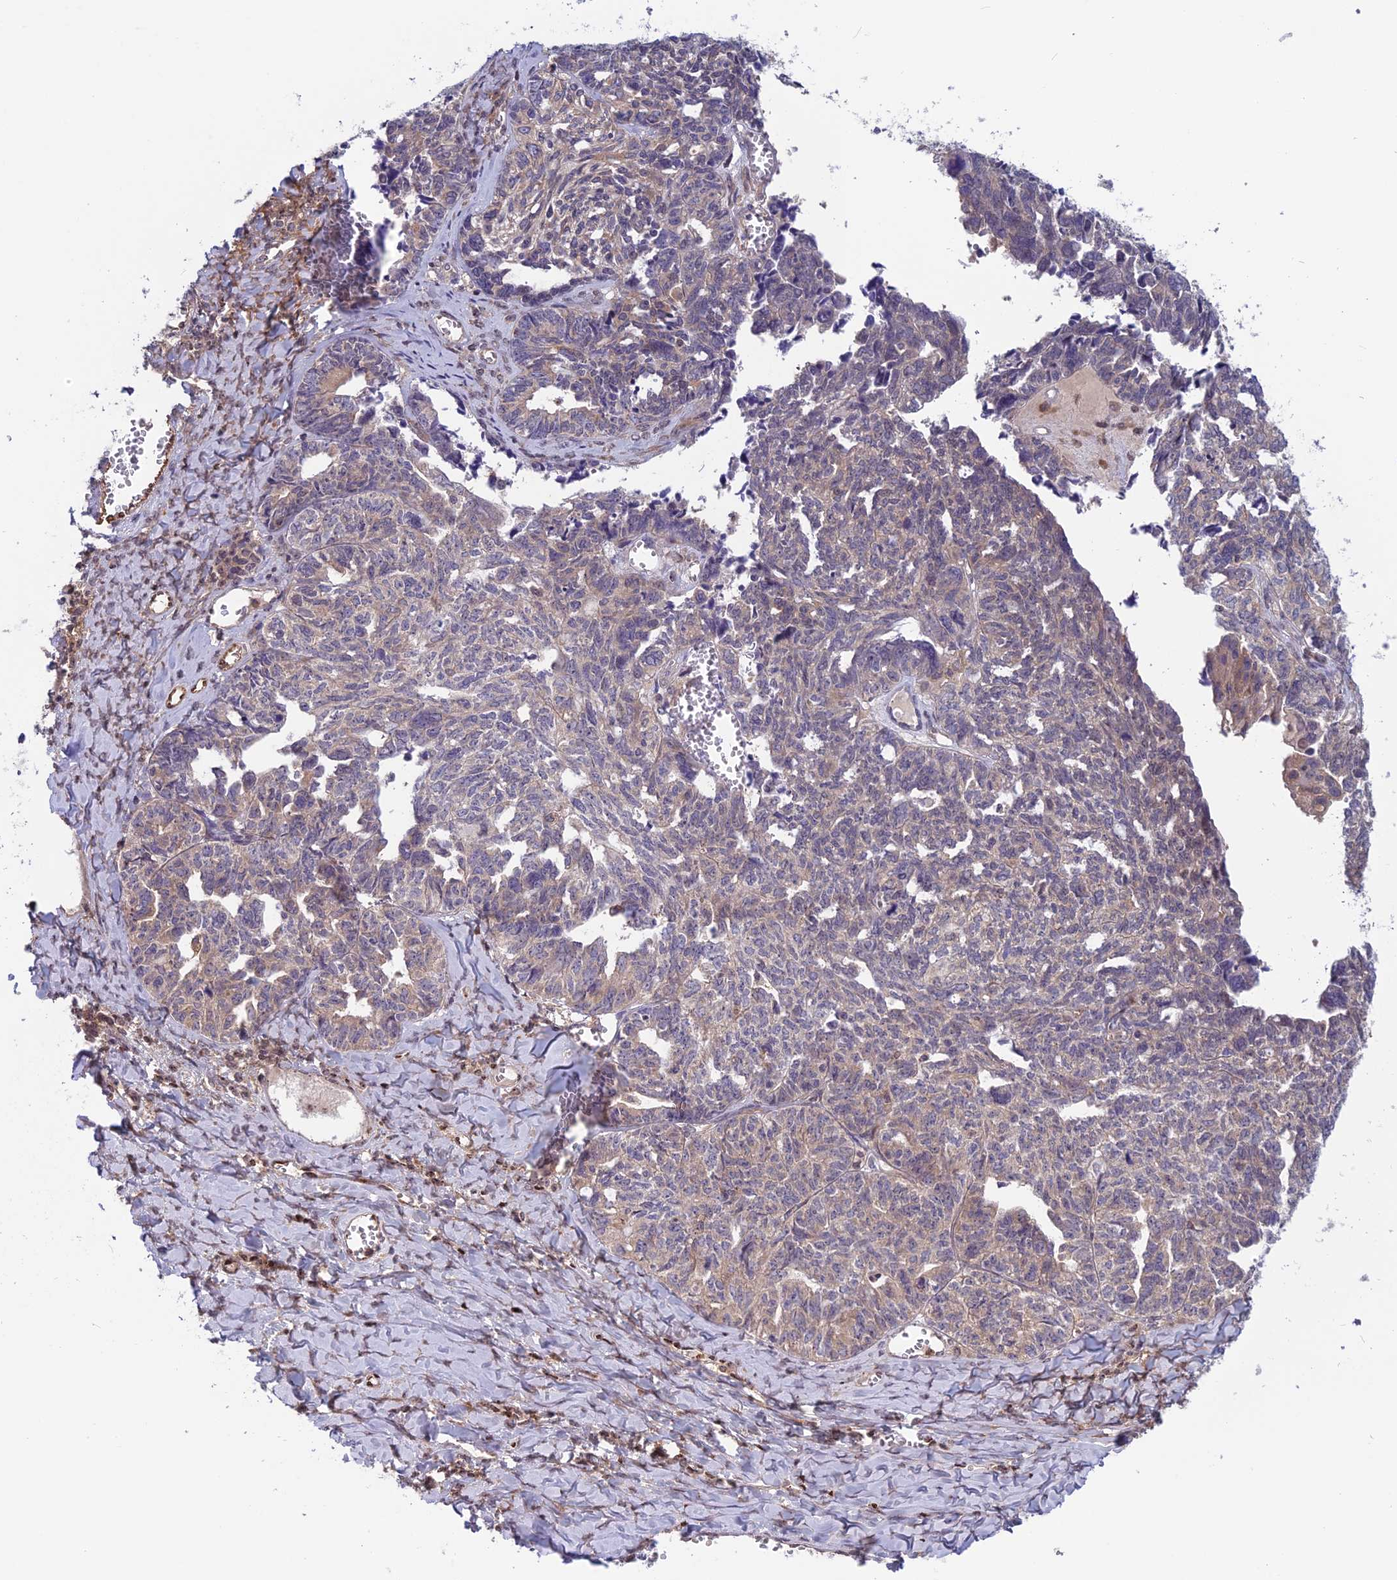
{"staining": {"intensity": "weak", "quantity": "<25%", "location": "cytoplasmic/membranous"}, "tissue": "ovarian cancer", "cell_type": "Tumor cells", "image_type": "cancer", "snomed": [{"axis": "morphology", "description": "Cystadenocarcinoma, serous, NOS"}, {"axis": "topography", "description": "Ovary"}], "caption": "A photomicrograph of human ovarian cancer (serous cystadenocarcinoma) is negative for staining in tumor cells.", "gene": "MAST2", "patient": {"sex": "female", "age": 79}}